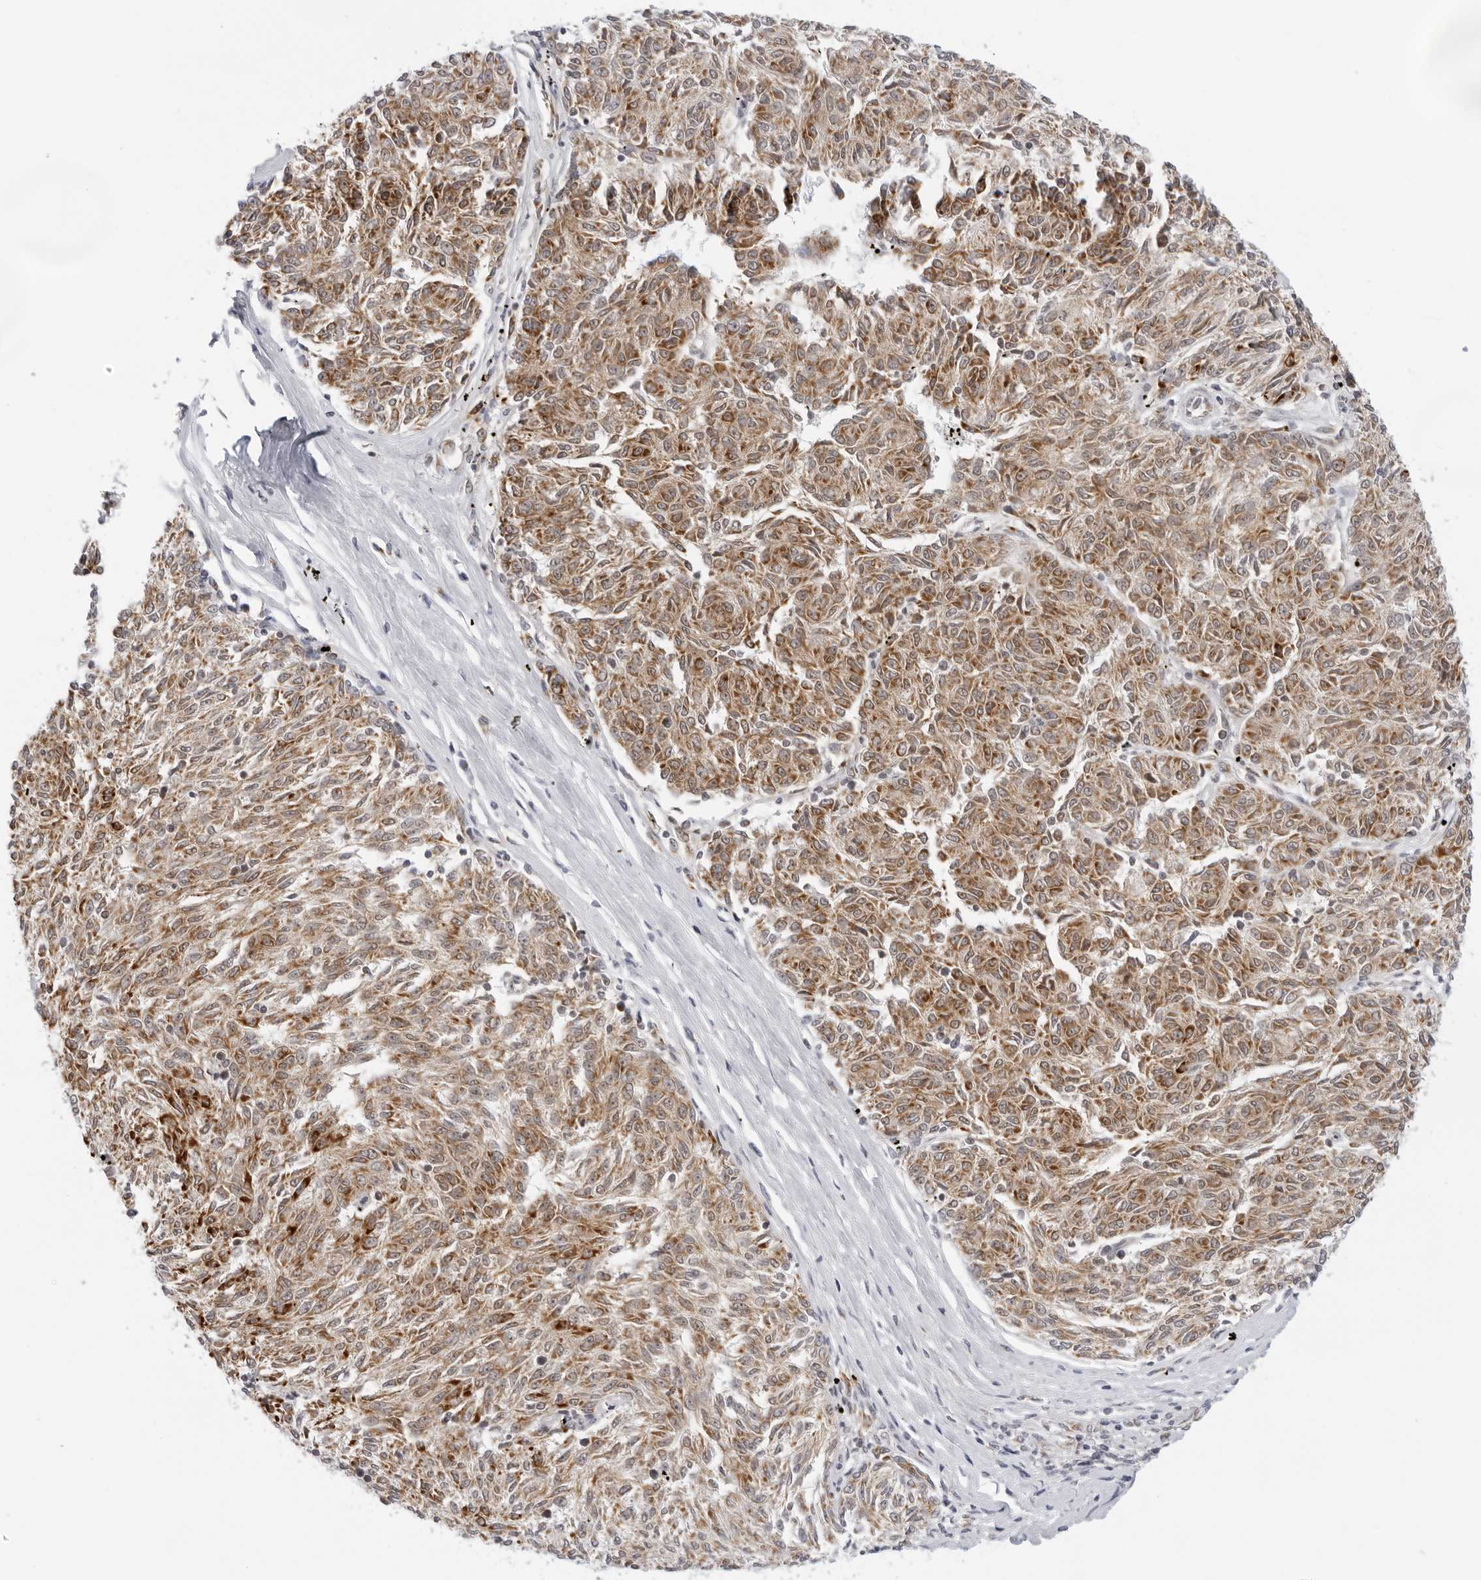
{"staining": {"intensity": "moderate", "quantity": ">75%", "location": "cytoplasmic/membranous"}, "tissue": "melanoma", "cell_type": "Tumor cells", "image_type": "cancer", "snomed": [{"axis": "morphology", "description": "Malignant melanoma, NOS"}, {"axis": "topography", "description": "Skin"}], "caption": "Approximately >75% of tumor cells in human malignant melanoma demonstrate moderate cytoplasmic/membranous protein positivity as visualized by brown immunohistochemical staining.", "gene": "CIART", "patient": {"sex": "female", "age": 72}}